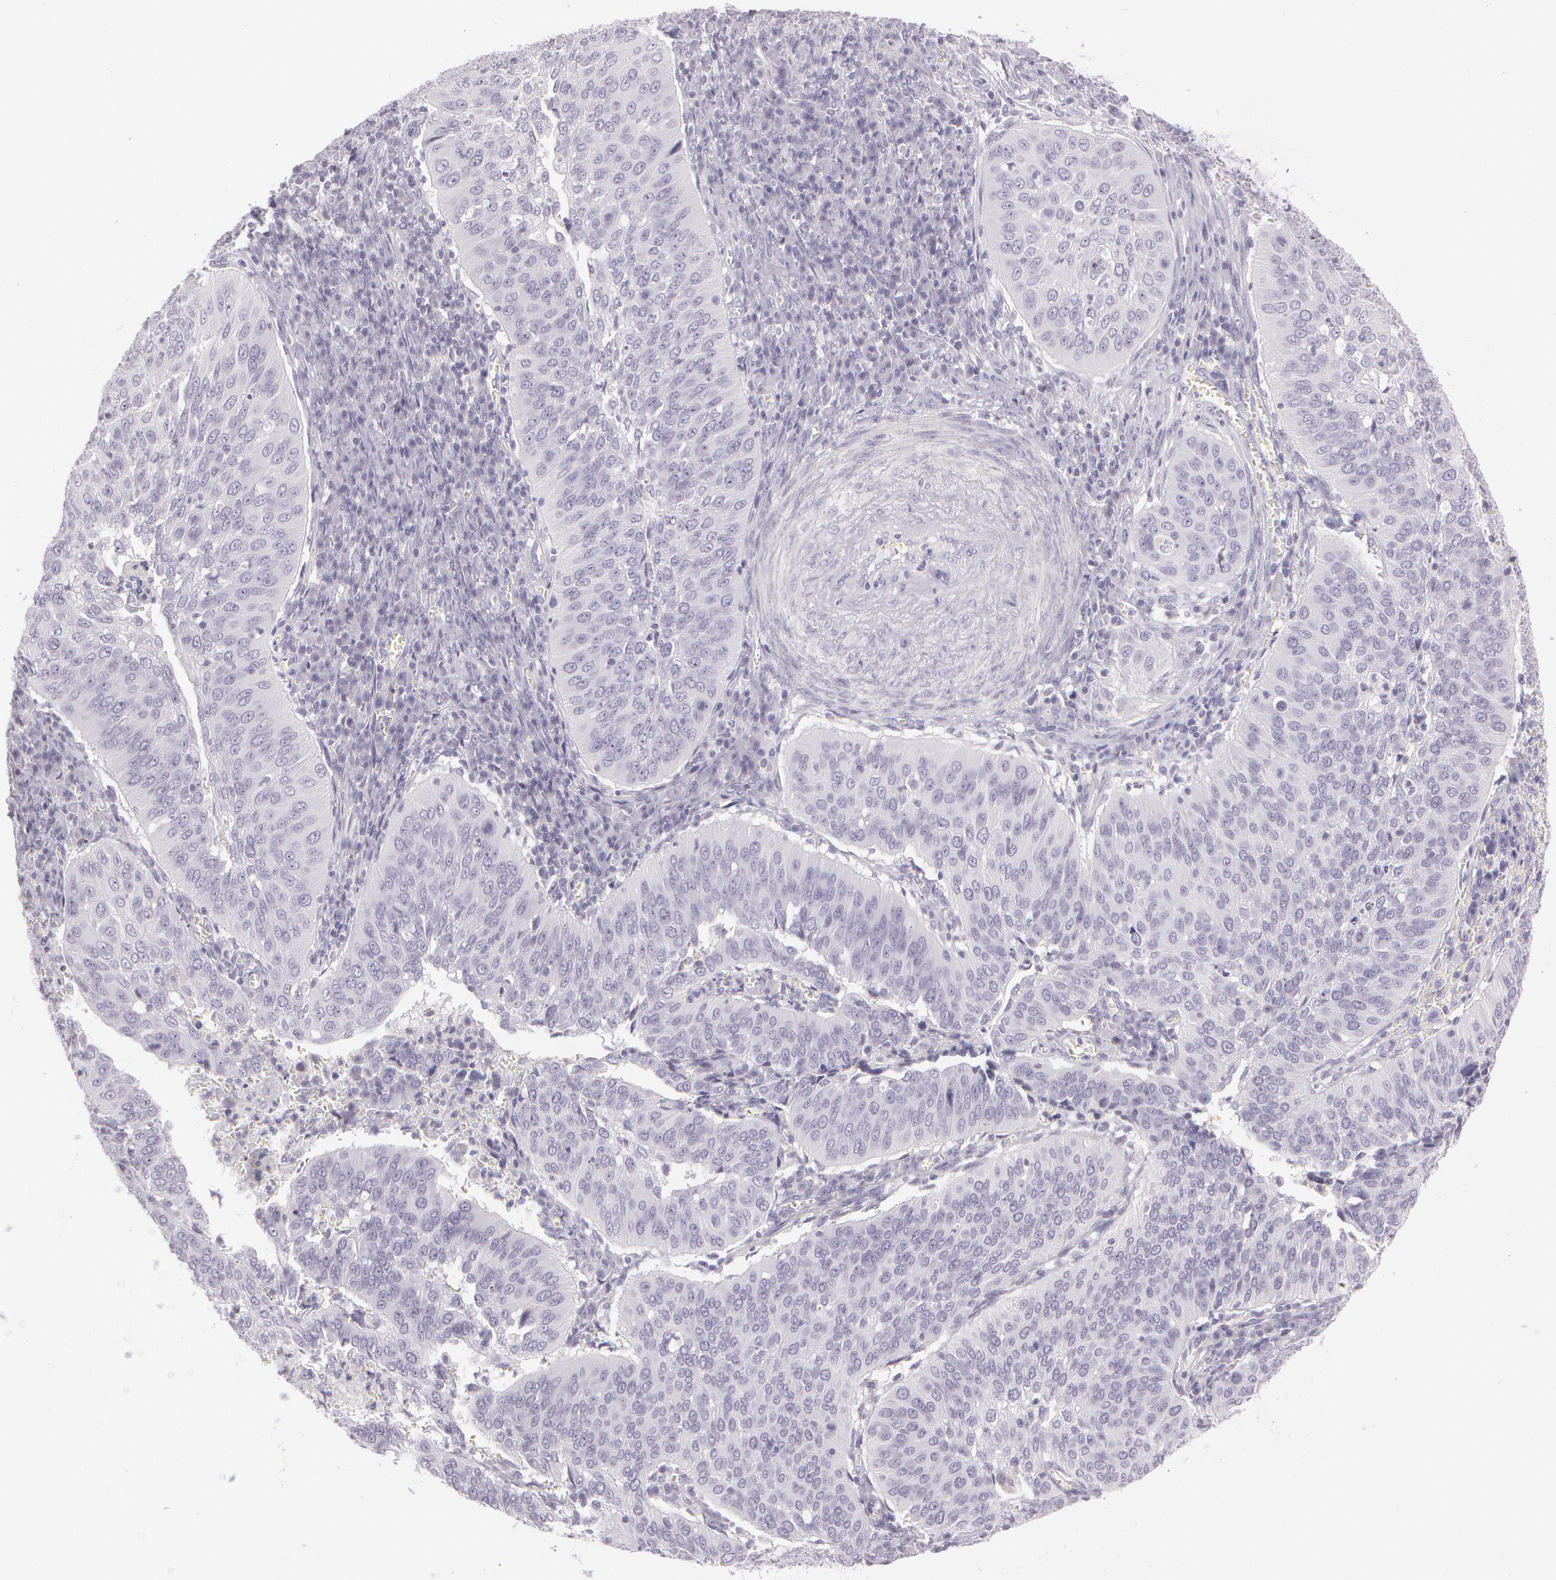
{"staining": {"intensity": "negative", "quantity": "none", "location": "none"}, "tissue": "cervical cancer", "cell_type": "Tumor cells", "image_type": "cancer", "snomed": [{"axis": "morphology", "description": "Squamous cell carcinoma, NOS"}, {"axis": "topography", "description": "Cervix"}], "caption": "A high-resolution histopathology image shows immunohistochemistry (IHC) staining of squamous cell carcinoma (cervical), which exhibits no significant expression in tumor cells.", "gene": "OTC", "patient": {"sex": "female", "age": 39}}